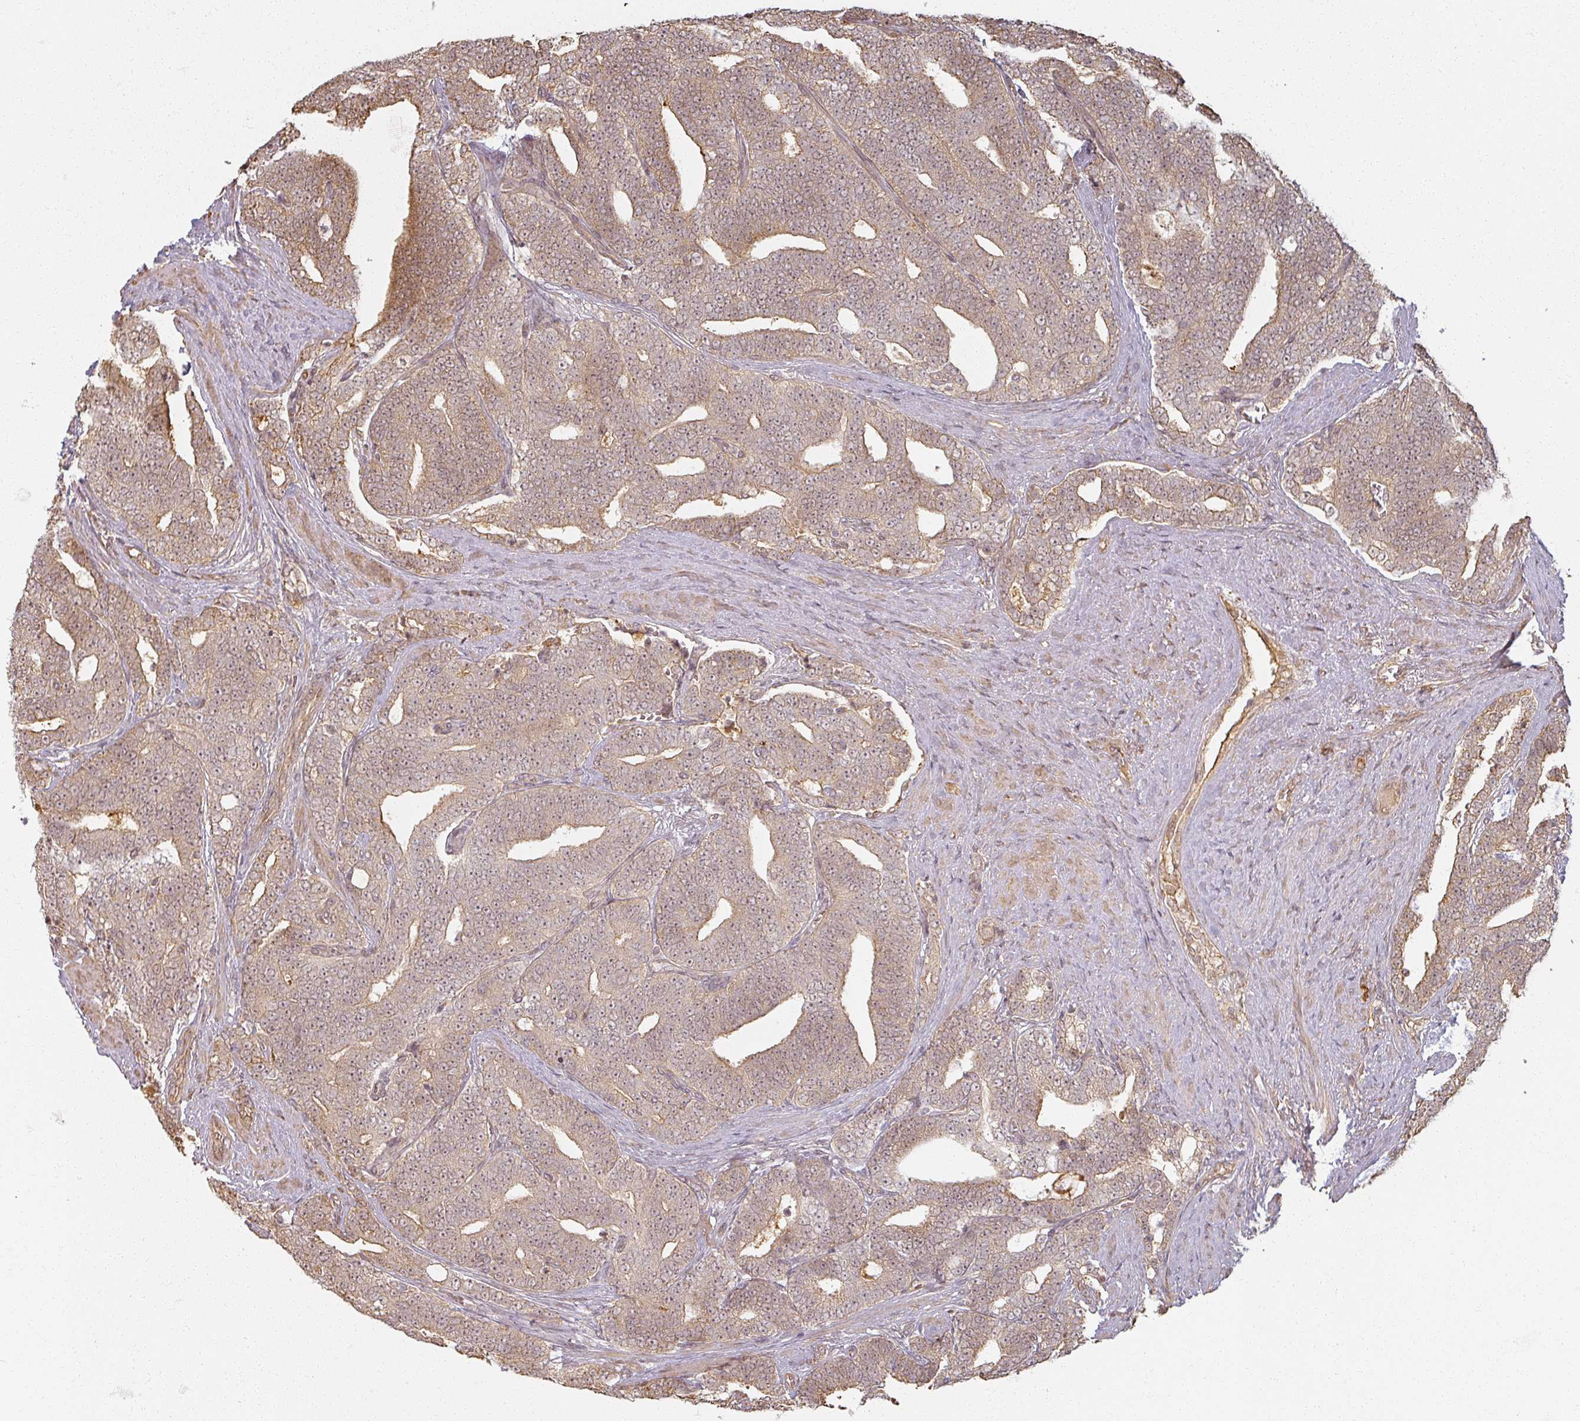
{"staining": {"intensity": "moderate", "quantity": ">75%", "location": "cytoplasmic/membranous,nuclear"}, "tissue": "prostate cancer", "cell_type": "Tumor cells", "image_type": "cancer", "snomed": [{"axis": "morphology", "description": "Adenocarcinoma, High grade"}, {"axis": "topography", "description": "Prostate and seminal vesicle, NOS"}], "caption": "Protein expression by immunohistochemistry (IHC) exhibits moderate cytoplasmic/membranous and nuclear staining in about >75% of tumor cells in prostate cancer (high-grade adenocarcinoma). The staining is performed using DAB (3,3'-diaminobenzidine) brown chromogen to label protein expression. The nuclei are counter-stained blue using hematoxylin.", "gene": "MED19", "patient": {"sex": "male", "age": 67}}